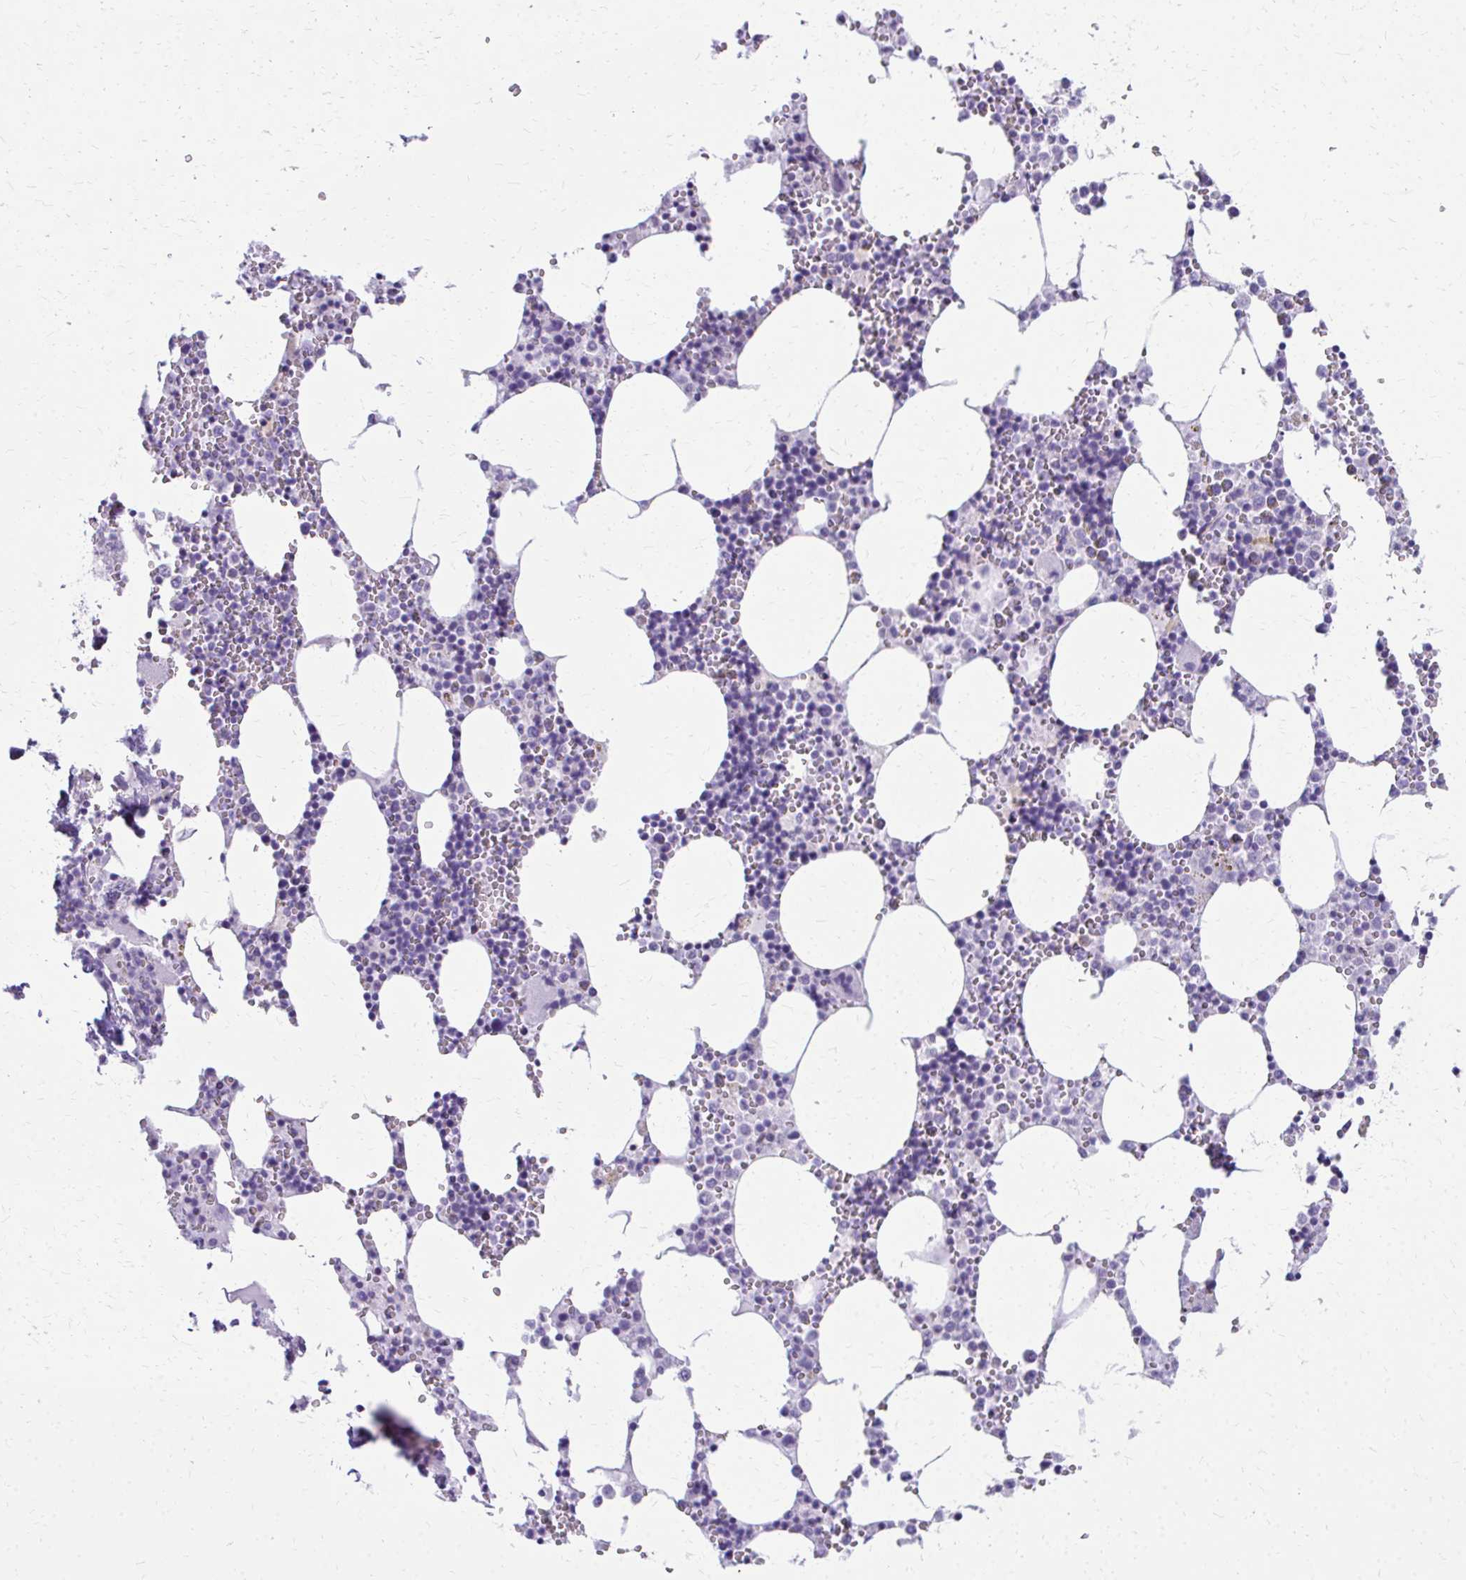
{"staining": {"intensity": "negative", "quantity": "none", "location": "none"}, "tissue": "bone marrow", "cell_type": "Hematopoietic cells", "image_type": "normal", "snomed": [{"axis": "morphology", "description": "Normal tissue, NOS"}, {"axis": "topography", "description": "Bone marrow"}], "caption": "High magnification brightfield microscopy of unremarkable bone marrow stained with DAB (3,3'-diaminobenzidine) (brown) and counterstained with hematoxylin (blue): hematopoietic cells show no significant expression. (IHC, brightfield microscopy, high magnification).", "gene": "TRIM6", "patient": {"sex": "male", "age": 54}}